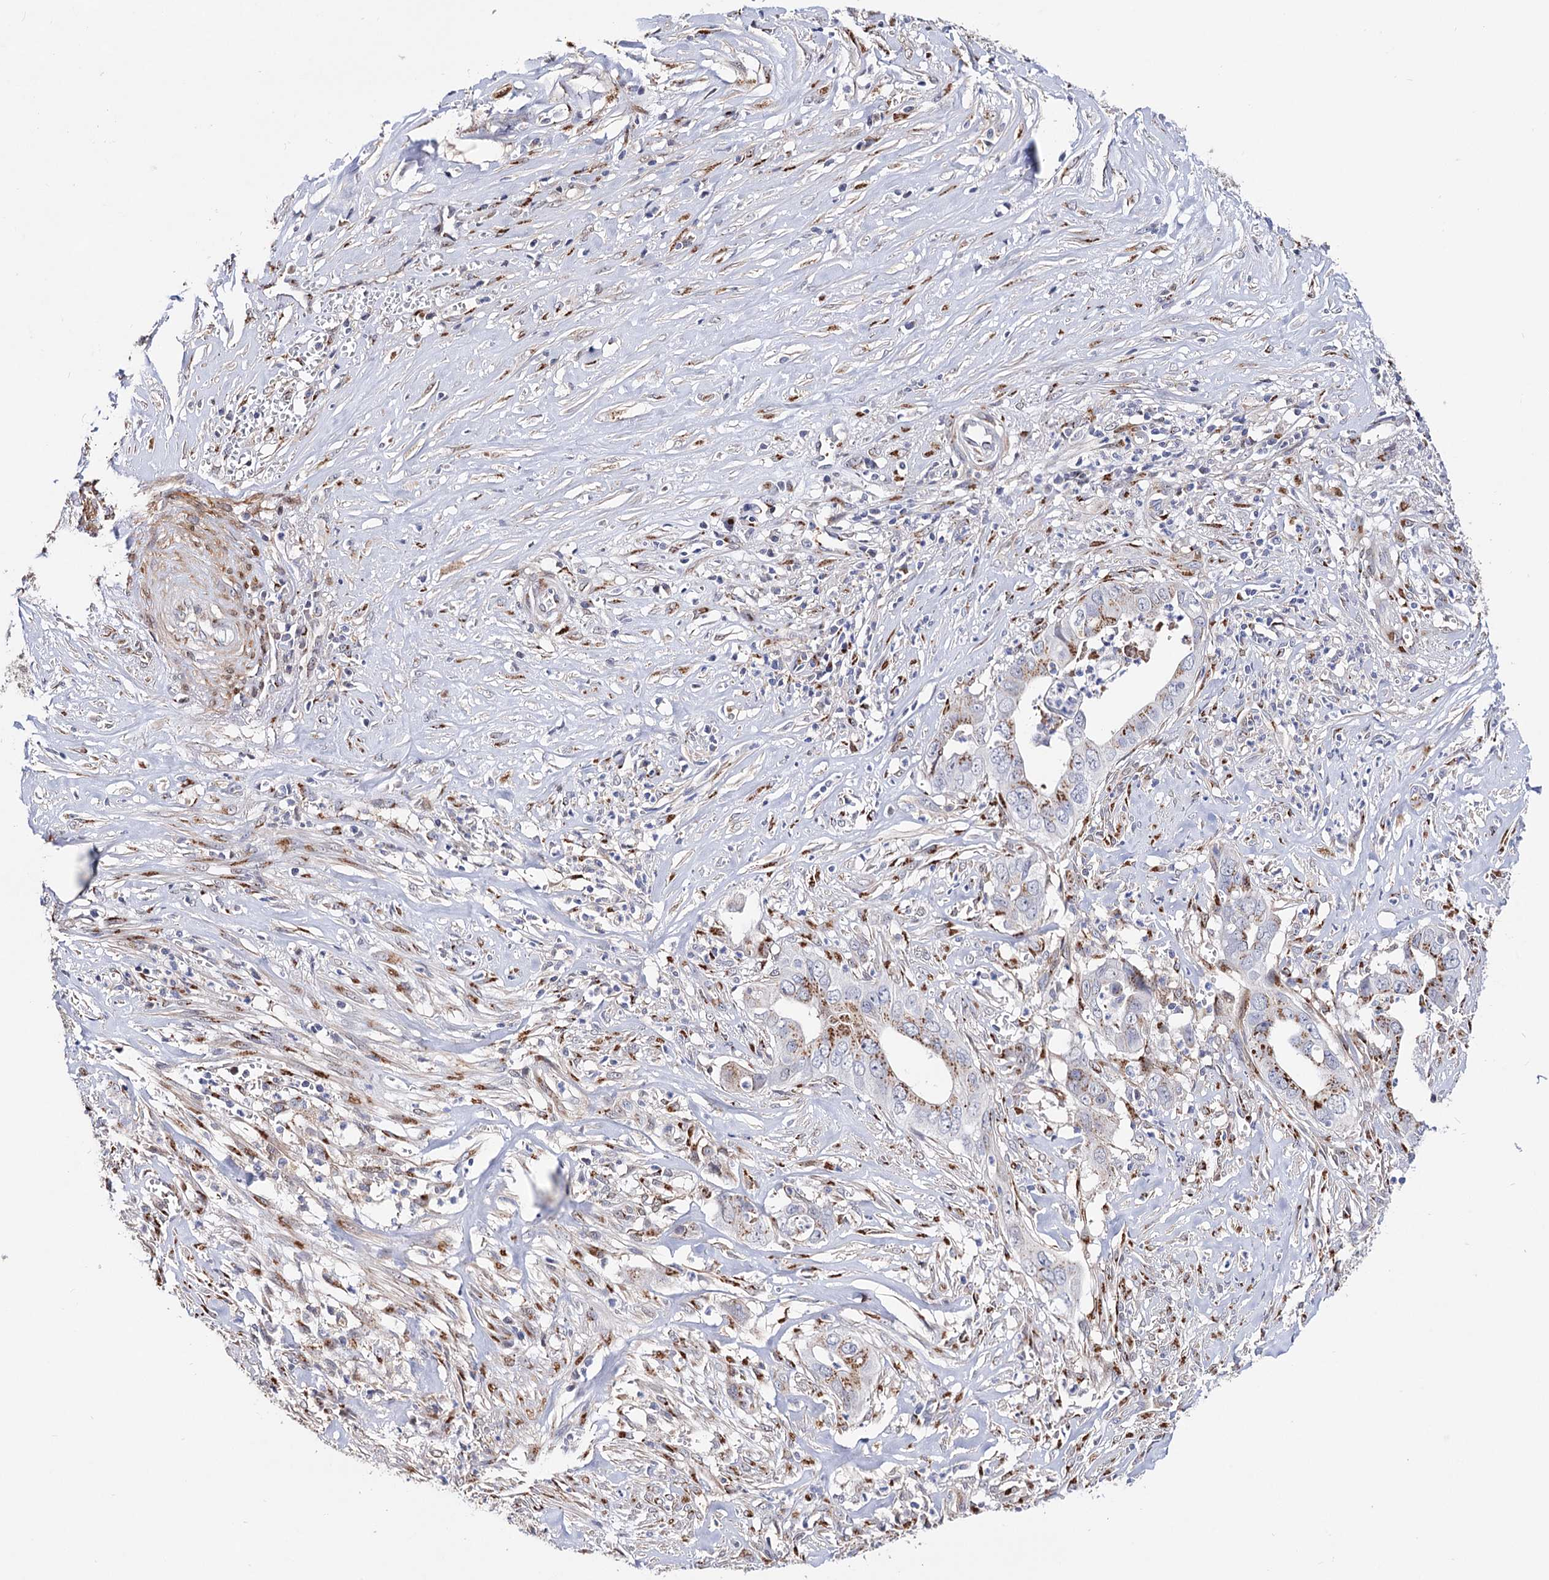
{"staining": {"intensity": "moderate", "quantity": "25%-75%", "location": "cytoplasmic/membranous"}, "tissue": "liver cancer", "cell_type": "Tumor cells", "image_type": "cancer", "snomed": [{"axis": "morphology", "description": "Cholangiocarcinoma"}, {"axis": "topography", "description": "Liver"}], "caption": "IHC (DAB (3,3'-diaminobenzidine)) staining of human cholangiocarcinoma (liver) demonstrates moderate cytoplasmic/membranous protein staining in approximately 25%-75% of tumor cells.", "gene": "C11orf96", "patient": {"sex": "female", "age": 79}}